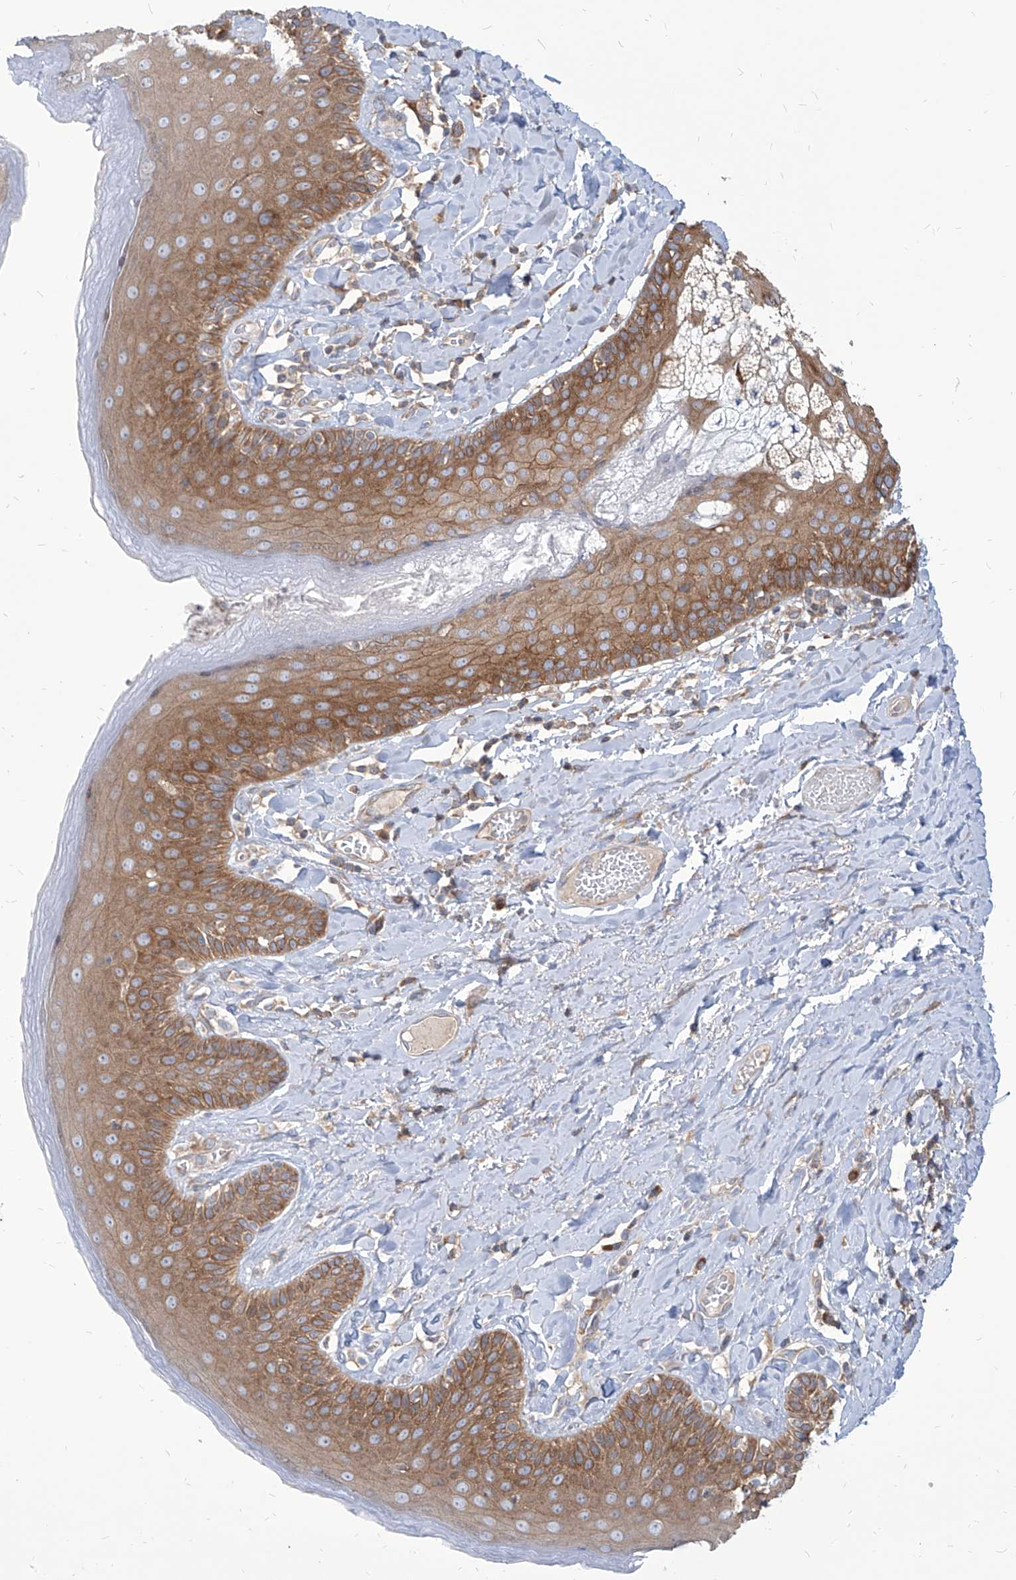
{"staining": {"intensity": "moderate", "quantity": ">75%", "location": "cytoplasmic/membranous"}, "tissue": "skin", "cell_type": "Epidermal cells", "image_type": "normal", "snomed": [{"axis": "morphology", "description": "Normal tissue, NOS"}, {"axis": "topography", "description": "Anal"}], "caption": "IHC image of unremarkable human skin stained for a protein (brown), which displays medium levels of moderate cytoplasmic/membranous positivity in approximately >75% of epidermal cells.", "gene": "FAM83B", "patient": {"sex": "male", "age": 69}}